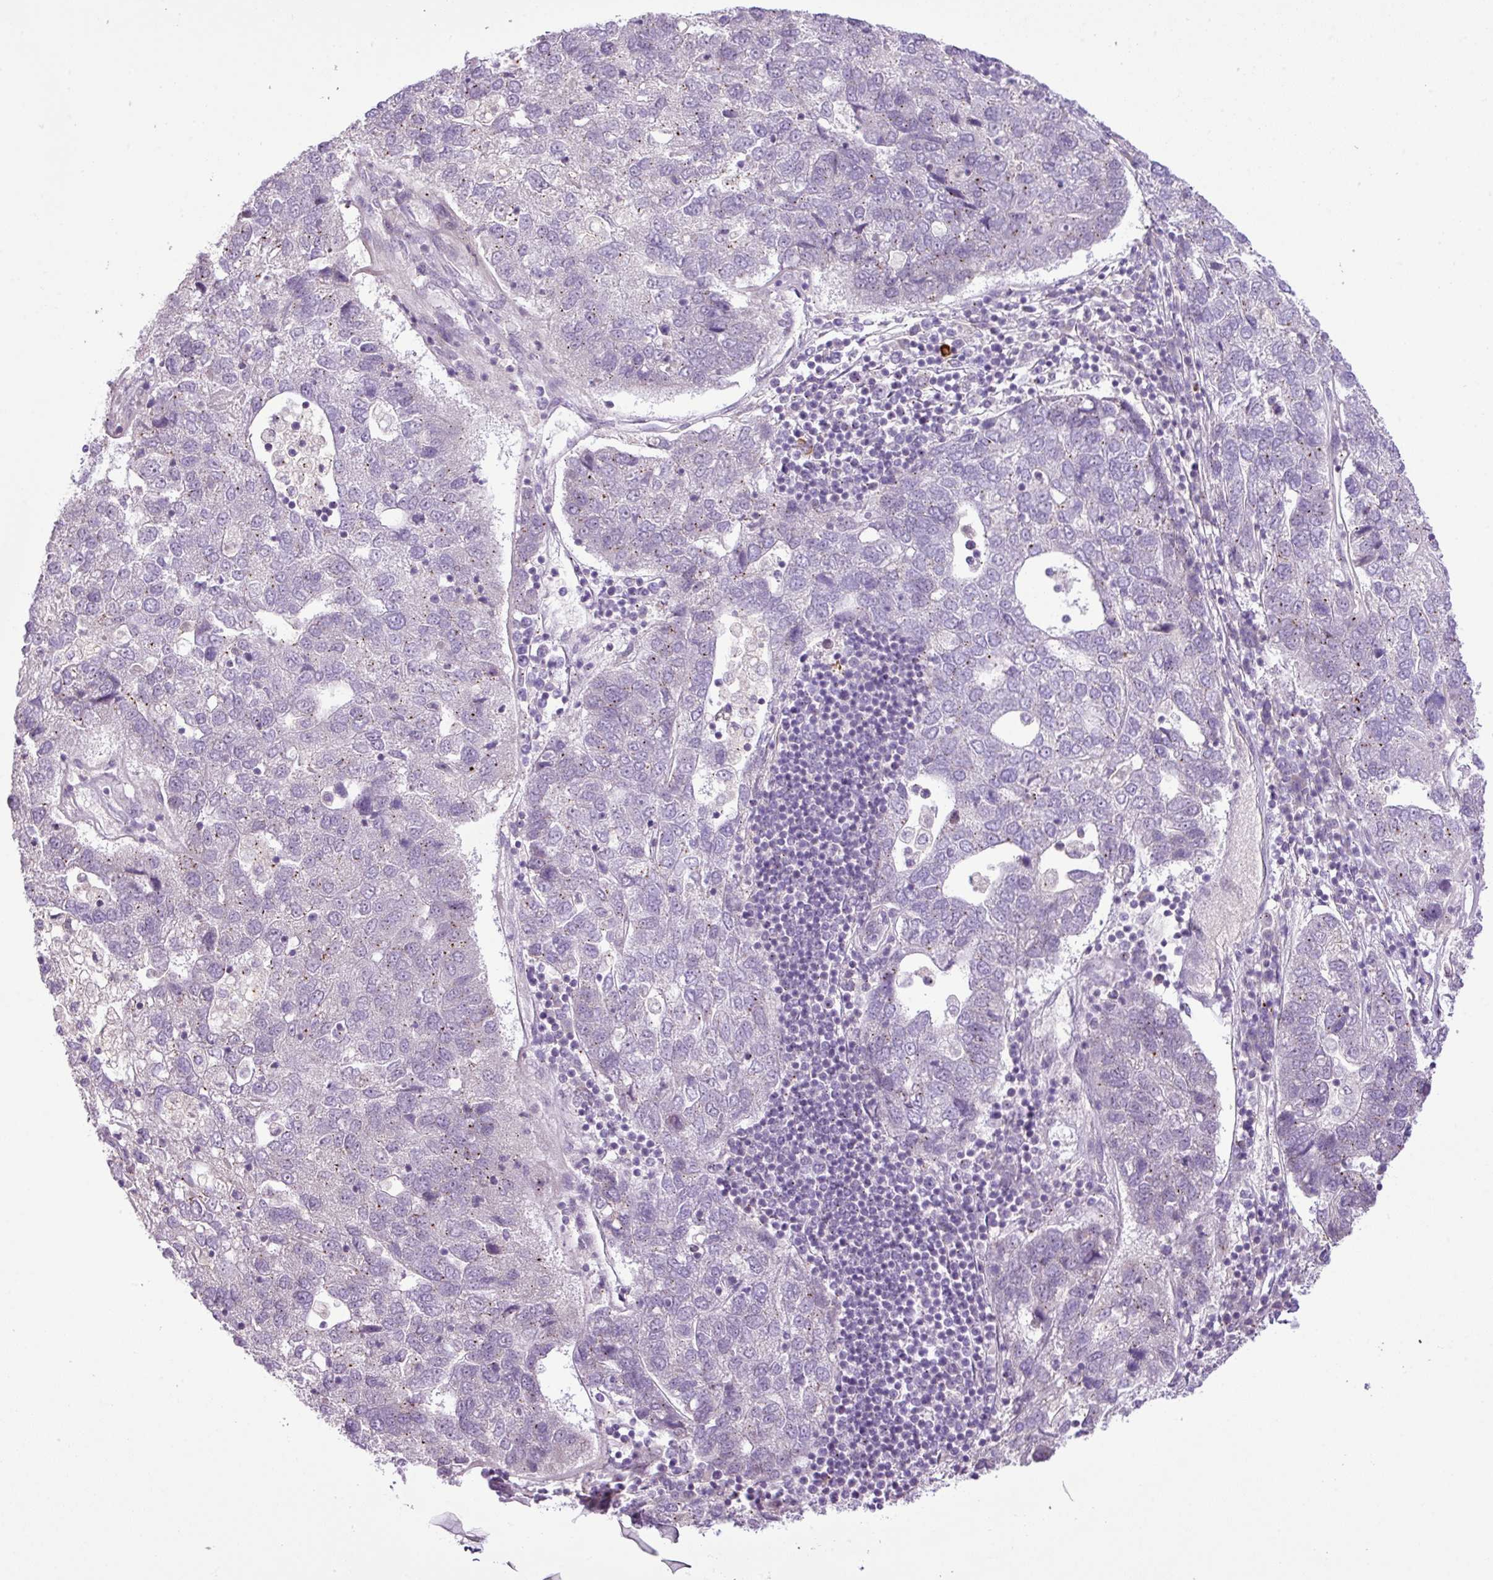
{"staining": {"intensity": "negative", "quantity": "none", "location": "none"}, "tissue": "pancreatic cancer", "cell_type": "Tumor cells", "image_type": "cancer", "snomed": [{"axis": "morphology", "description": "Adenocarcinoma, NOS"}, {"axis": "topography", "description": "Pancreas"}], "caption": "Immunohistochemistry (IHC) of human adenocarcinoma (pancreatic) demonstrates no expression in tumor cells.", "gene": "DNAJB13", "patient": {"sex": "female", "age": 61}}